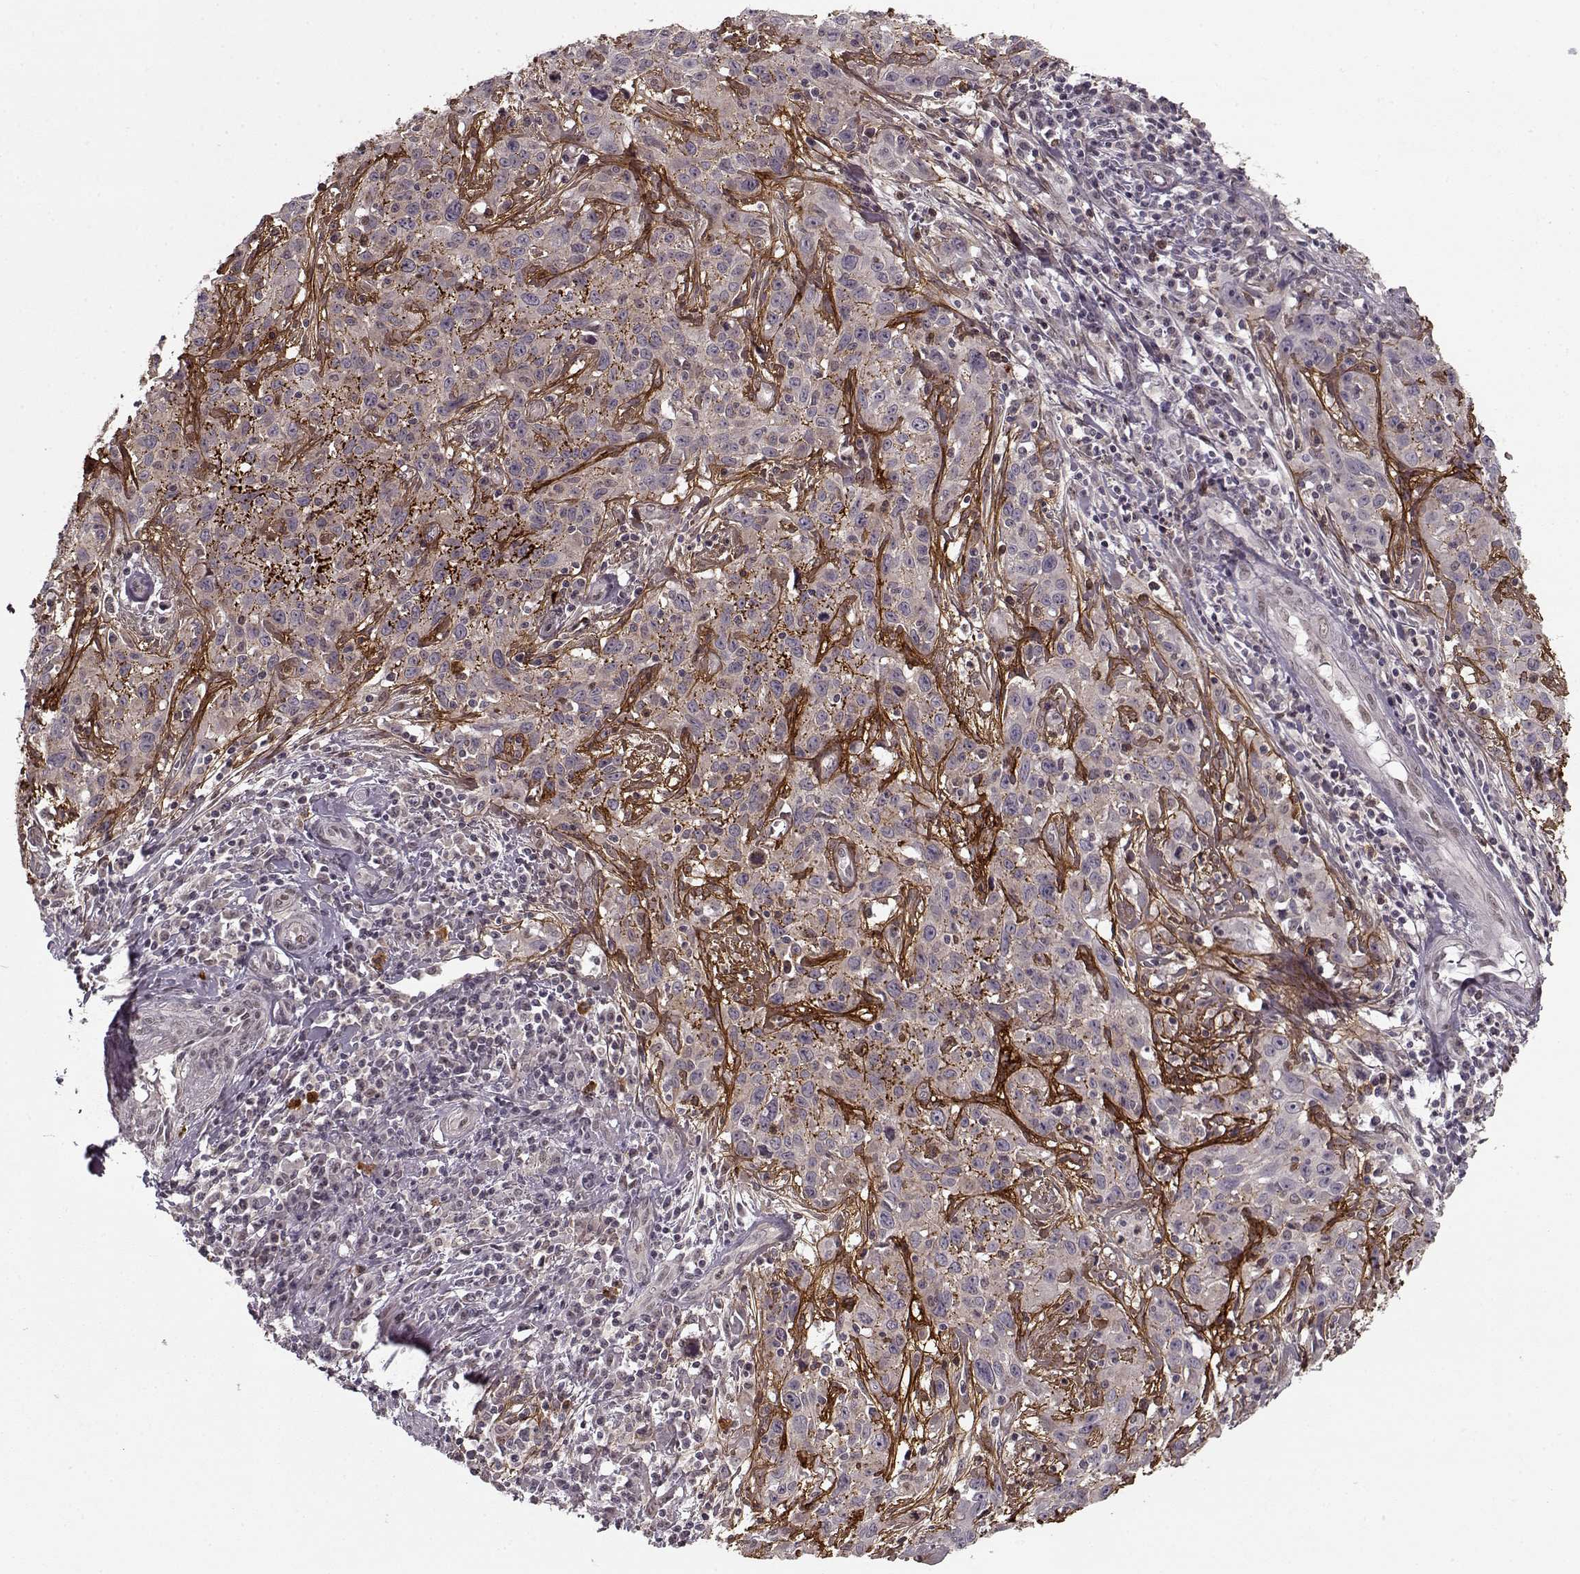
{"staining": {"intensity": "strong", "quantity": "<25%", "location": "cytoplasmic/membranous"}, "tissue": "cervical cancer", "cell_type": "Tumor cells", "image_type": "cancer", "snomed": [{"axis": "morphology", "description": "Squamous cell carcinoma, NOS"}, {"axis": "topography", "description": "Cervix"}], "caption": "IHC of cervical squamous cell carcinoma reveals medium levels of strong cytoplasmic/membranous staining in about <25% of tumor cells.", "gene": "DENND4B", "patient": {"sex": "female", "age": 38}}